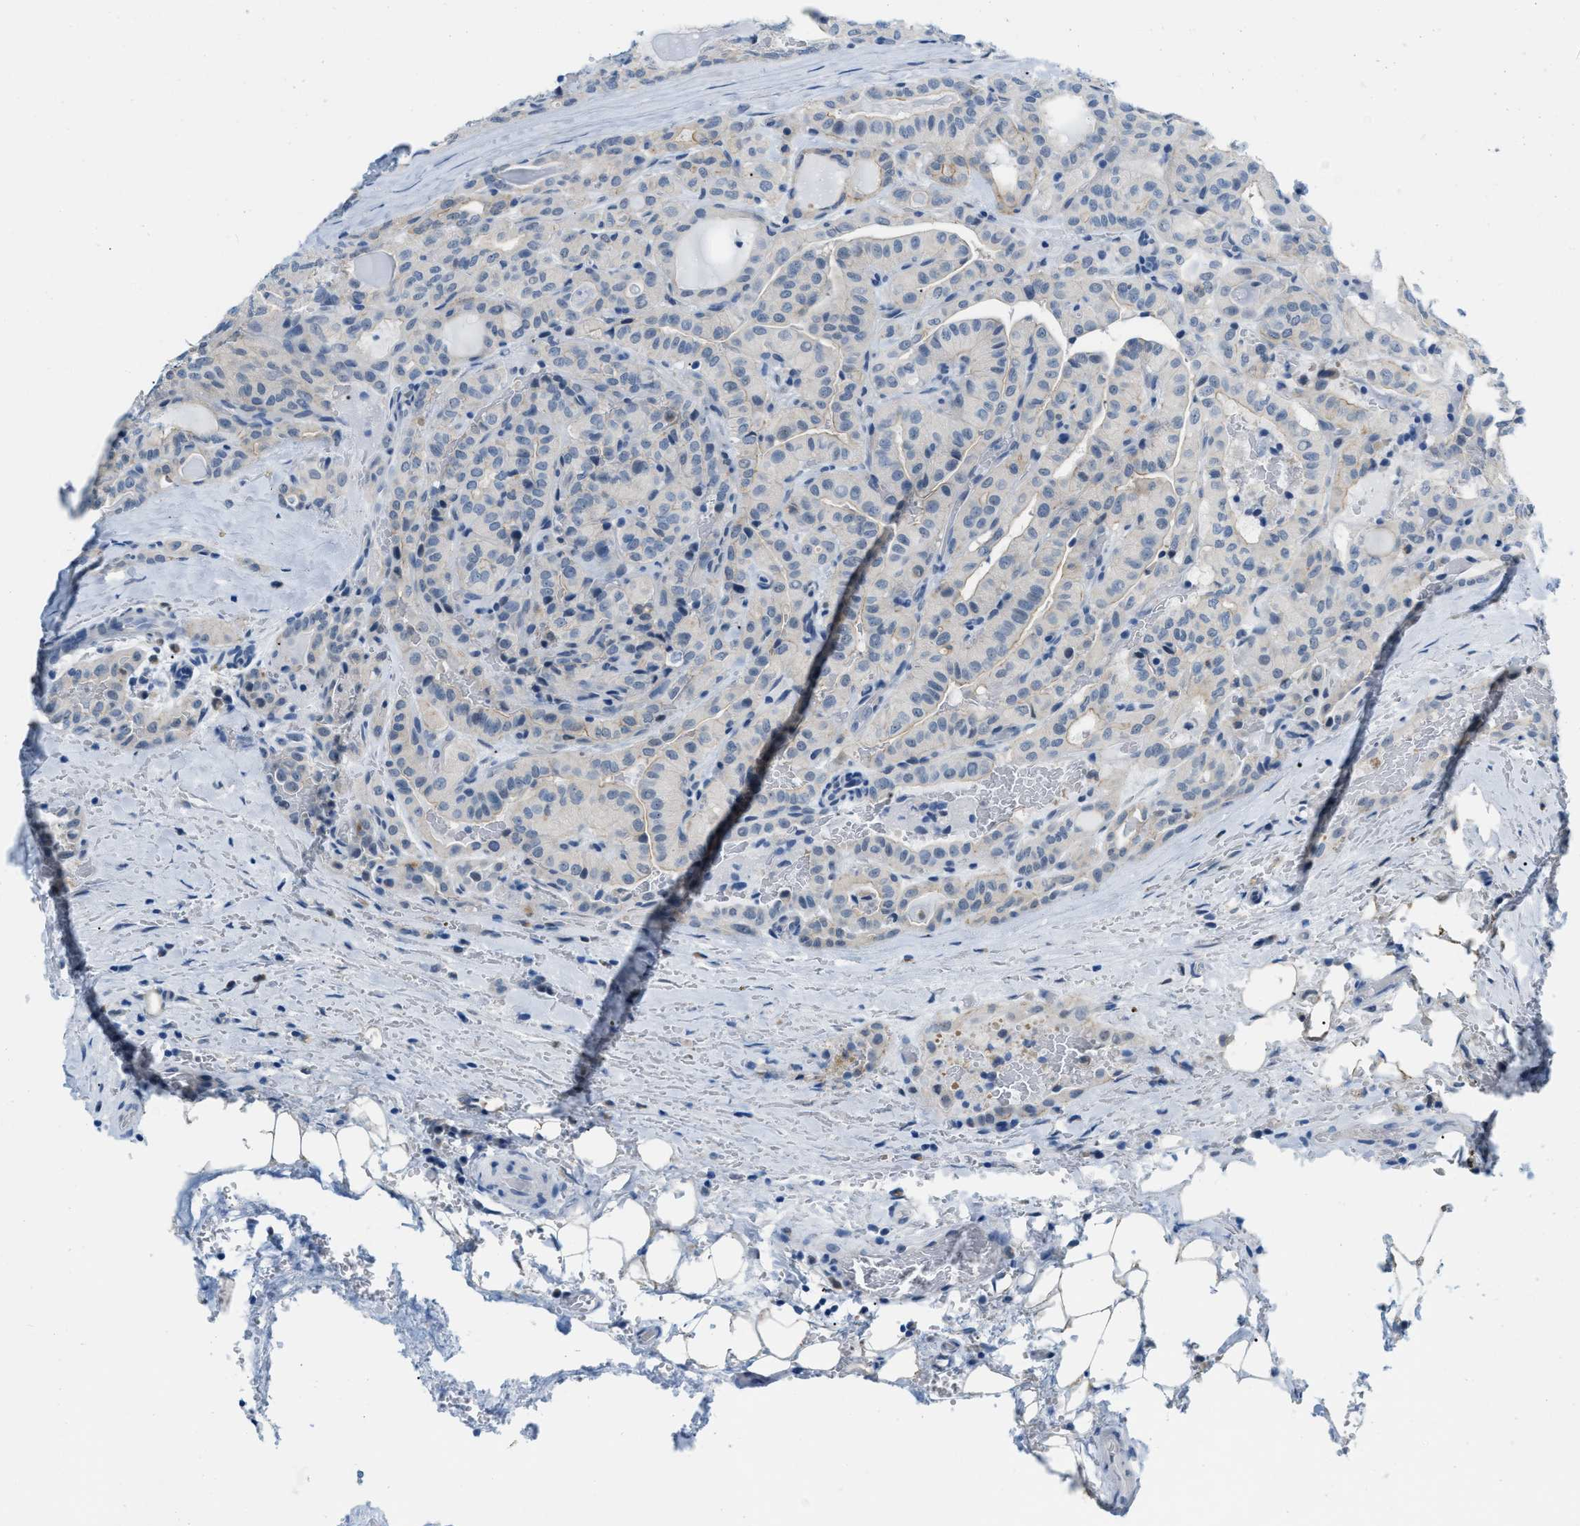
{"staining": {"intensity": "weak", "quantity": "<25%", "location": "cytoplasmic/membranous"}, "tissue": "head and neck cancer", "cell_type": "Tumor cells", "image_type": "cancer", "snomed": [{"axis": "morphology", "description": "Squamous cell carcinoma, NOS"}, {"axis": "topography", "description": "Oral tissue"}, {"axis": "topography", "description": "Head-Neck"}], "caption": "Immunohistochemistry (IHC) of head and neck cancer shows no staining in tumor cells. Brightfield microscopy of immunohistochemistry (IHC) stained with DAB (brown) and hematoxylin (blue), captured at high magnification.", "gene": "PHRF1", "patient": {"sex": "female", "age": 50}}